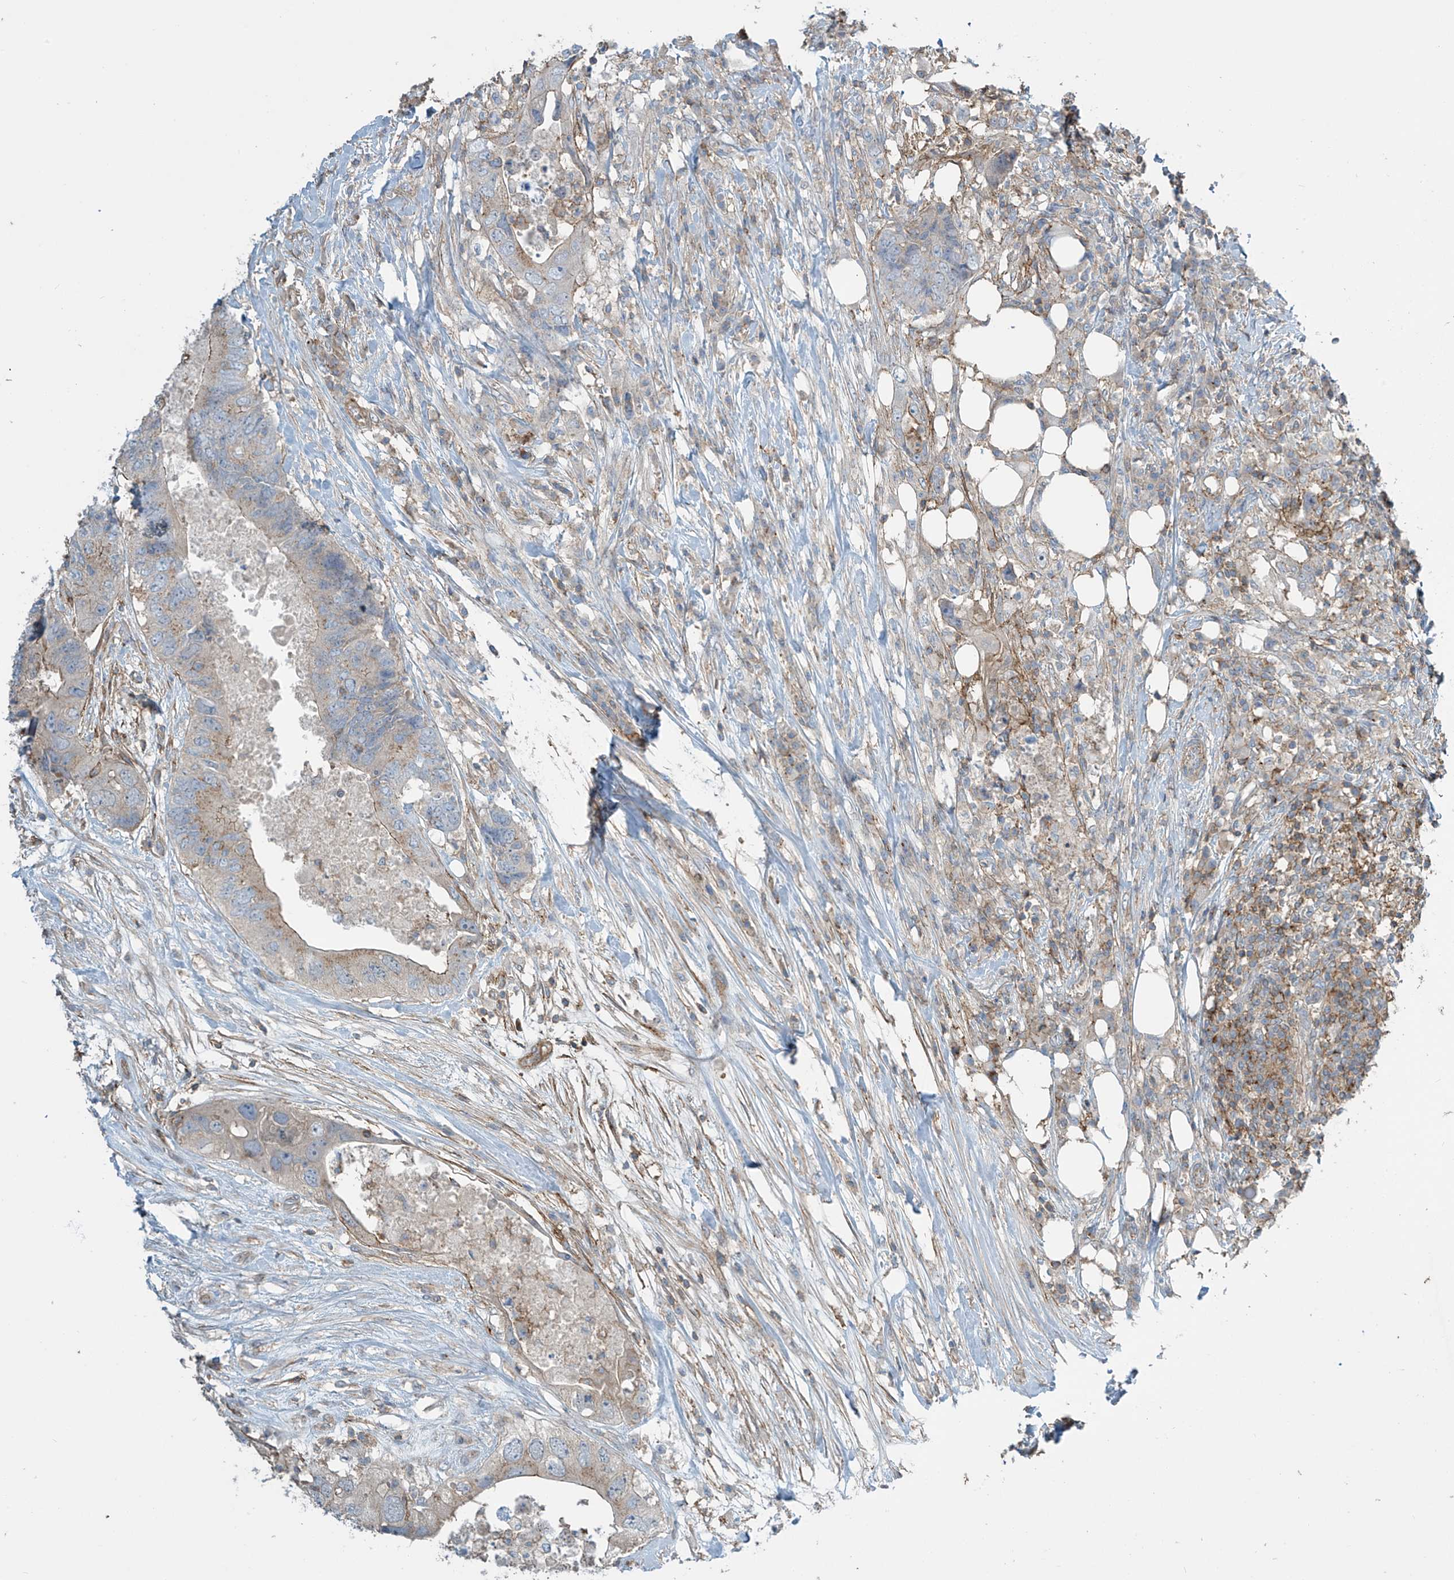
{"staining": {"intensity": "weak", "quantity": "<25%", "location": "cytoplasmic/membranous"}, "tissue": "colorectal cancer", "cell_type": "Tumor cells", "image_type": "cancer", "snomed": [{"axis": "morphology", "description": "Adenocarcinoma, NOS"}, {"axis": "topography", "description": "Colon"}], "caption": "There is no significant staining in tumor cells of adenocarcinoma (colorectal).", "gene": "SLC9A2", "patient": {"sex": "male", "age": 71}}